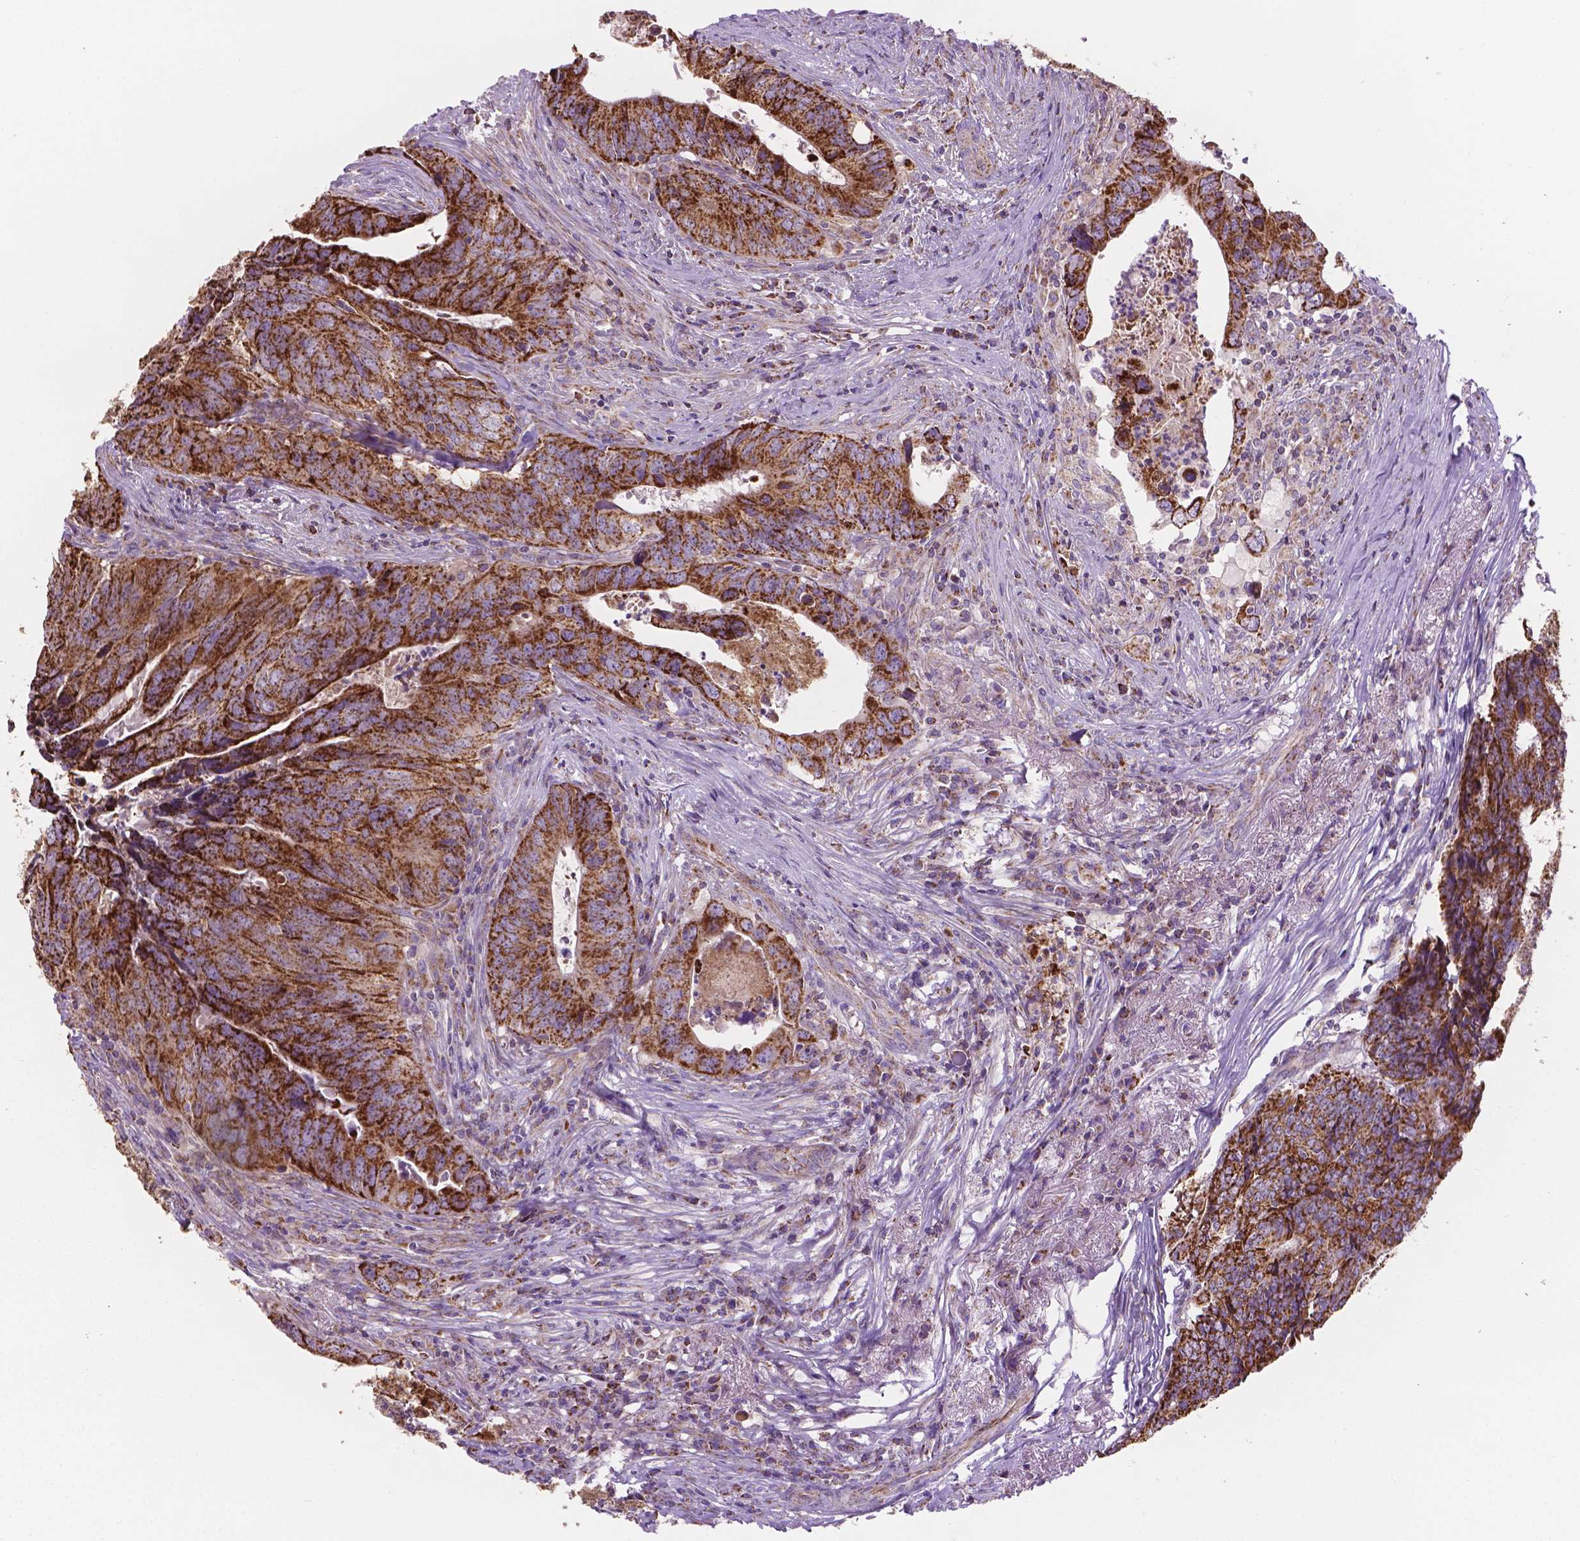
{"staining": {"intensity": "strong", "quantity": ">75%", "location": "cytoplasmic/membranous"}, "tissue": "colorectal cancer", "cell_type": "Tumor cells", "image_type": "cancer", "snomed": [{"axis": "morphology", "description": "Adenocarcinoma, NOS"}, {"axis": "topography", "description": "Colon"}], "caption": "Immunohistochemistry image of neoplastic tissue: human adenocarcinoma (colorectal) stained using immunohistochemistry (IHC) demonstrates high levels of strong protein expression localized specifically in the cytoplasmic/membranous of tumor cells, appearing as a cytoplasmic/membranous brown color.", "gene": "PIBF1", "patient": {"sex": "female", "age": 82}}